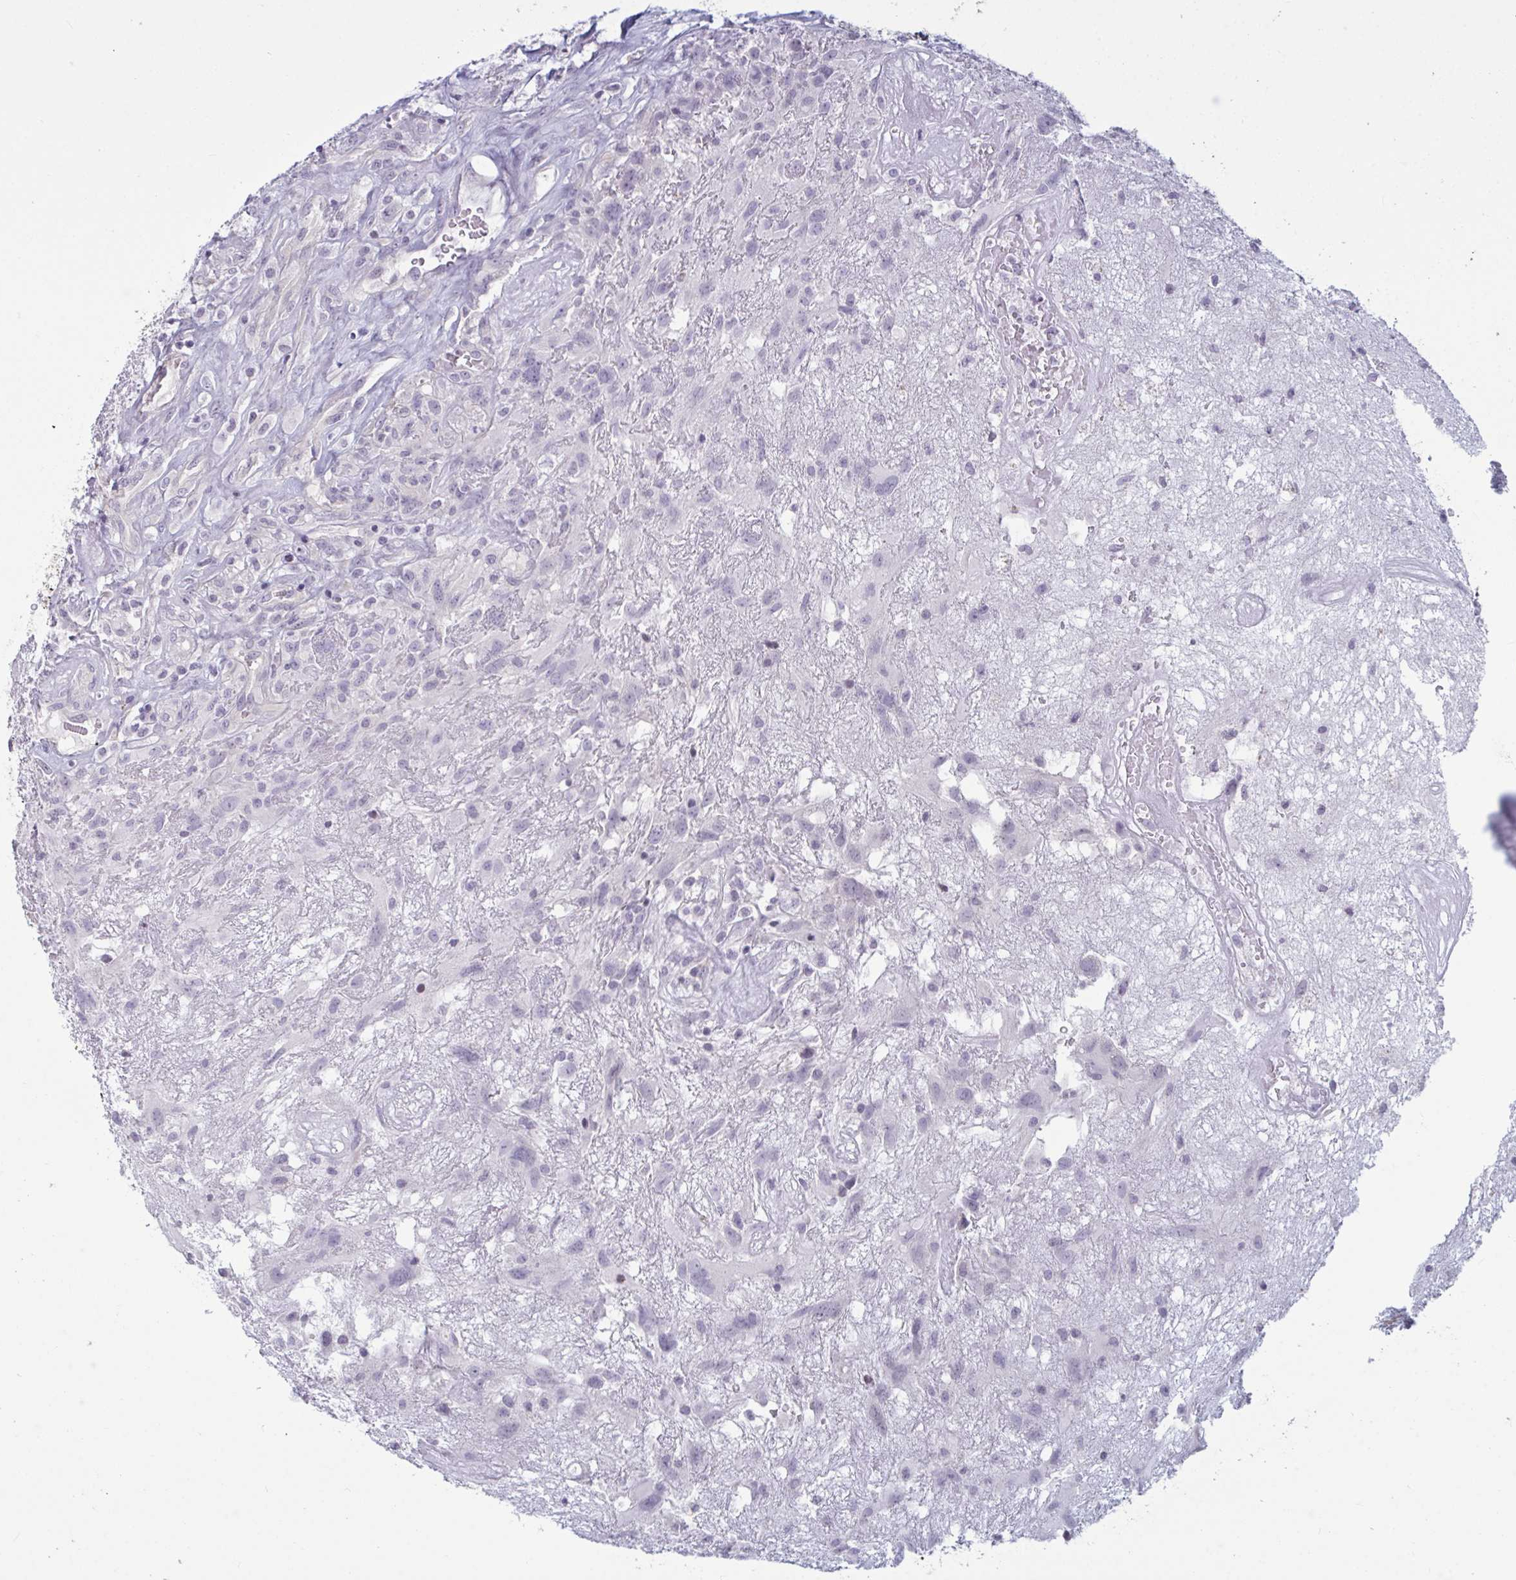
{"staining": {"intensity": "negative", "quantity": "none", "location": "none"}, "tissue": "glioma", "cell_type": "Tumor cells", "image_type": "cancer", "snomed": [{"axis": "morphology", "description": "Glioma, malignant, High grade"}, {"axis": "topography", "description": "Brain"}], "caption": "Photomicrograph shows no protein staining in tumor cells of malignant glioma (high-grade) tissue. (DAB (3,3'-diaminobenzidine) IHC with hematoxylin counter stain).", "gene": "TBC1D4", "patient": {"sex": "male", "age": 46}}